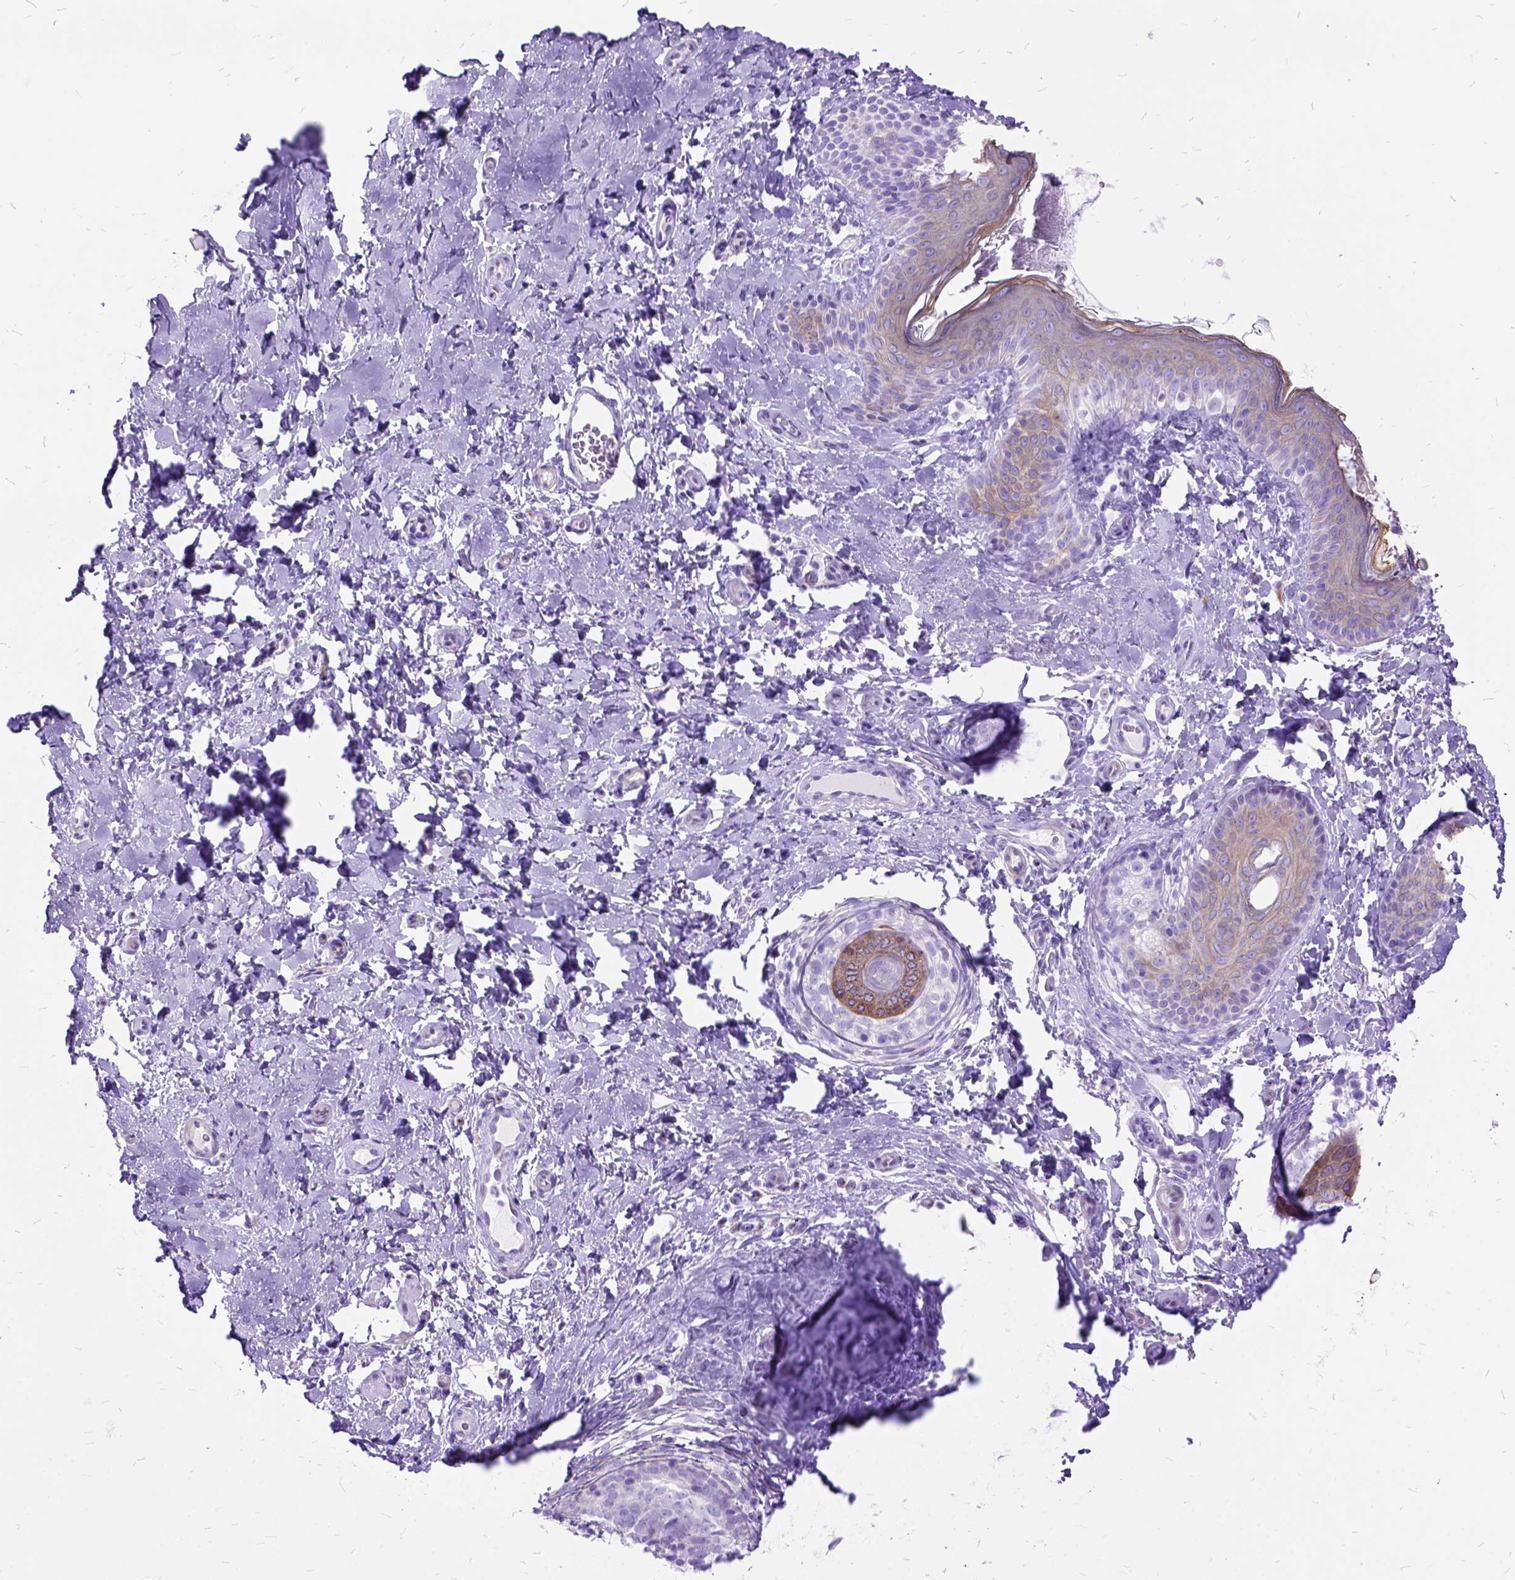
{"staining": {"intensity": "negative", "quantity": "none", "location": "none"}, "tissue": "skin cancer", "cell_type": "Tumor cells", "image_type": "cancer", "snomed": [{"axis": "morphology", "description": "Basal cell carcinoma"}, {"axis": "topography", "description": "Skin"}], "caption": "Skin cancer stained for a protein using immunohistochemistry displays no positivity tumor cells.", "gene": "DNAH2", "patient": {"sex": "male", "age": 89}}